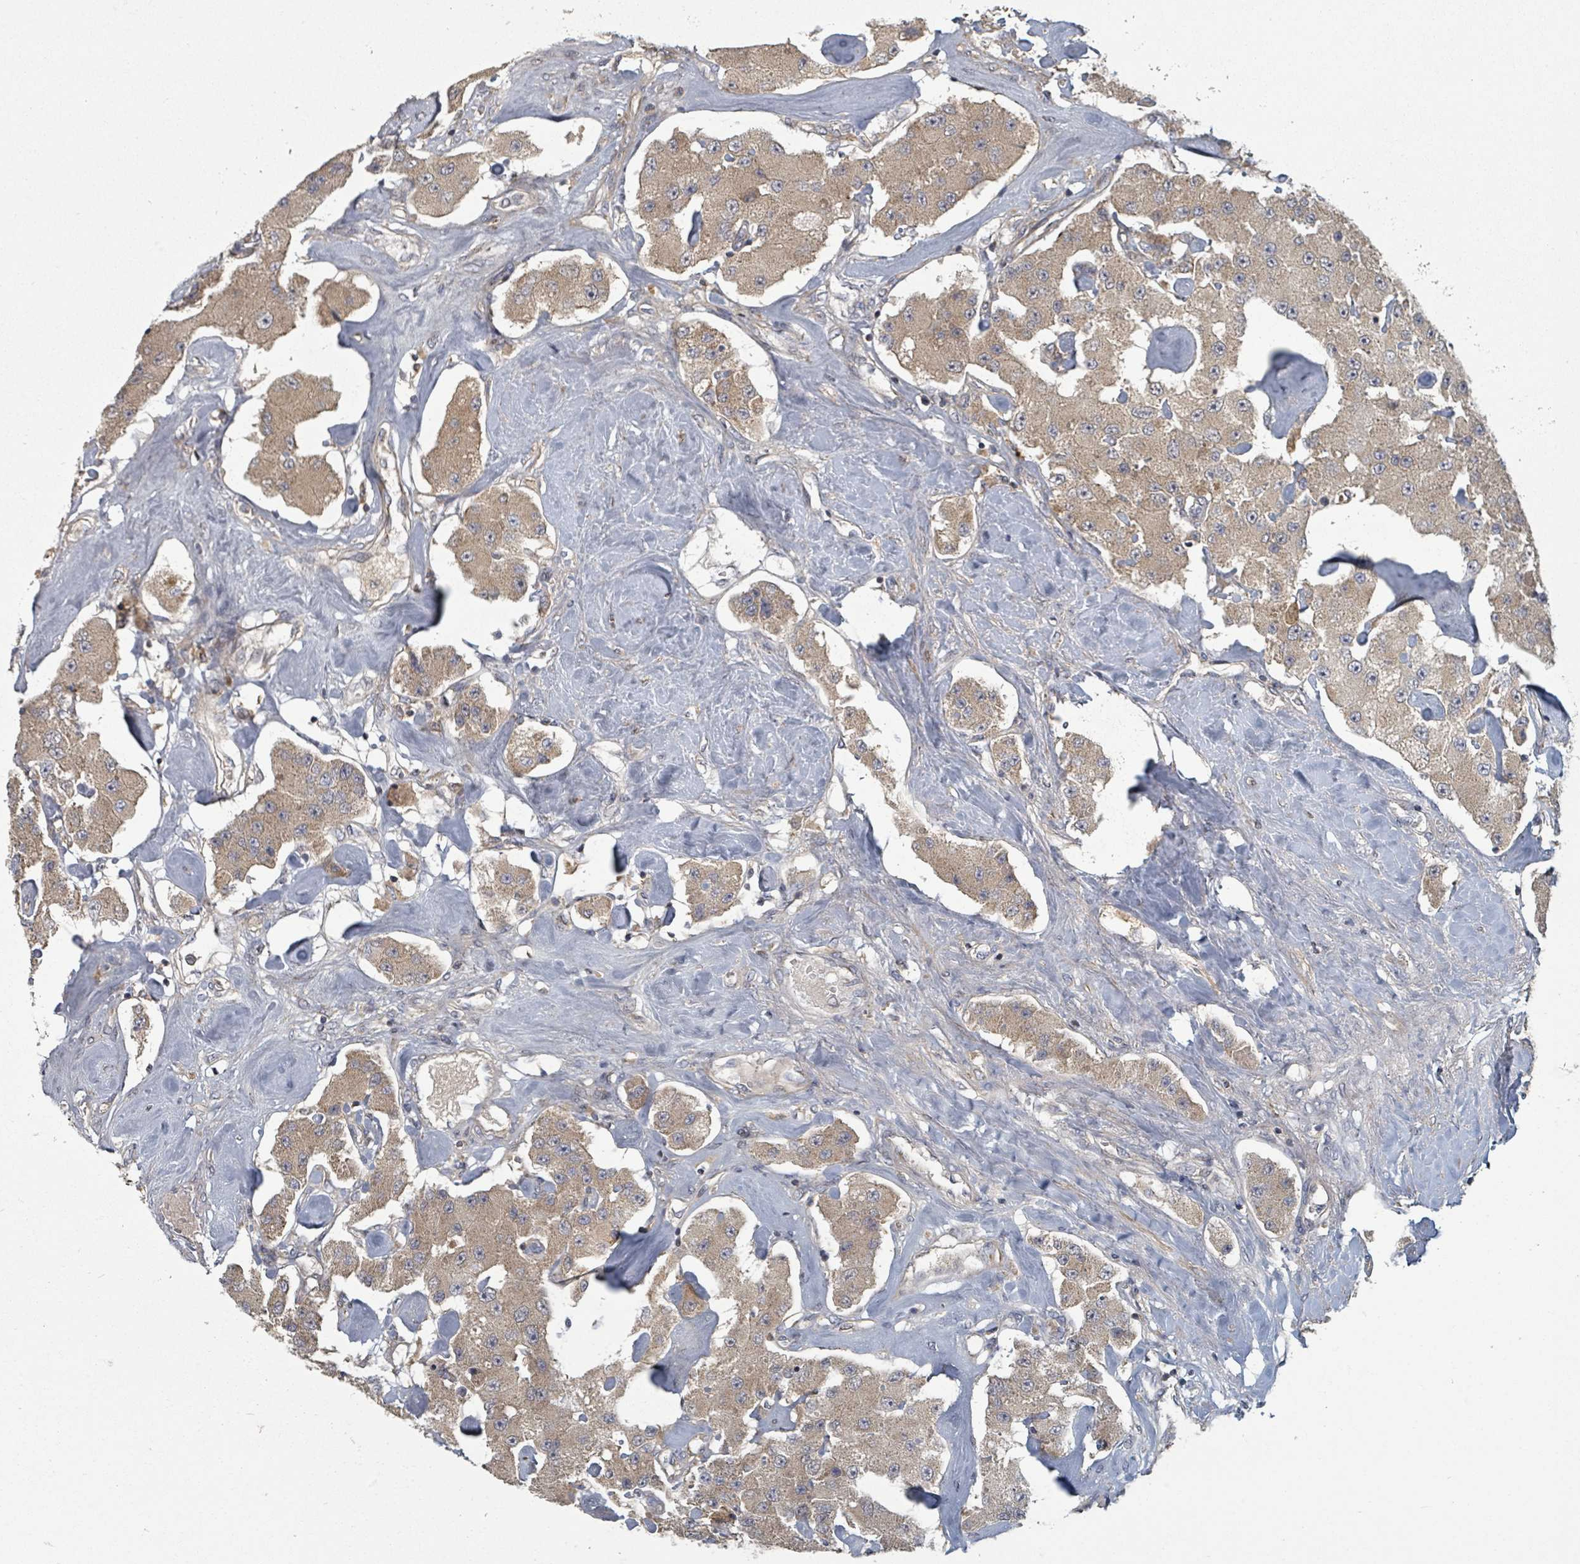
{"staining": {"intensity": "weak", "quantity": ">75%", "location": "cytoplasmic/membranous"}, "tissue": "carcinoid", "cell_type": "Tumor cells", "image_type": "cancer", "snomed": [{"axis": "morphology", "description": "Carcinoid, malignant, NOS"}, {"axis": "topography", "description": "Pancreas"}], "caption": "Carcinoid stained with a brown dye reveals weak cytoplasmic/membranous positive expression in approximately >75% of tumor cells.", "gene": "GABBR1", "patient": {"sex": "male", "age": 41}}